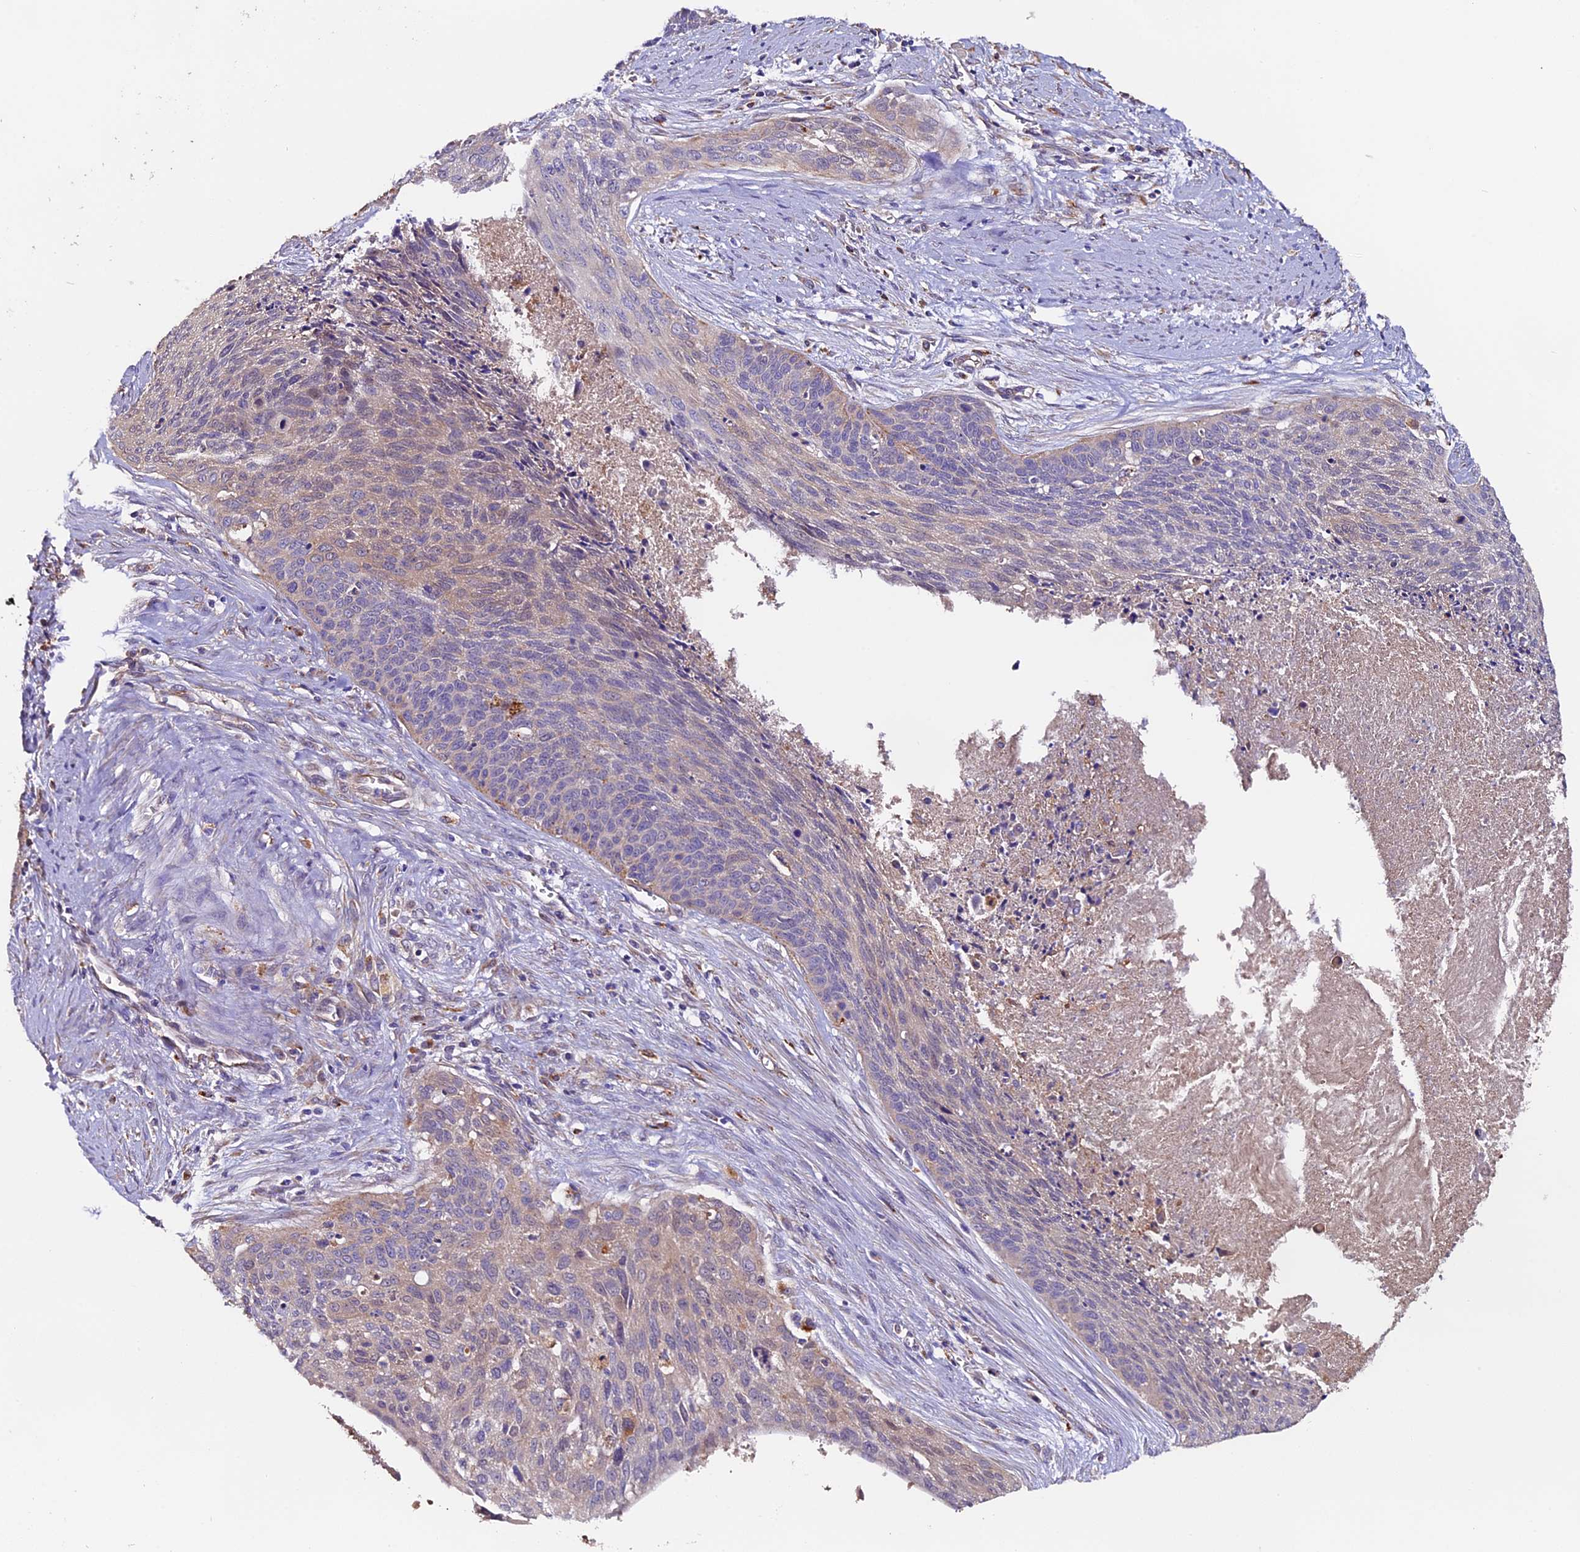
{"staining": {"intensity": "weak", "quantity": "25%-75%", "location": "cytoplasmic/membranous"}, "tissue": "cervical cancer", "cell_type": "Tumor cells", "image_type": "cancer", "snomed": [{"axis": "morphology", "description": "Squamous cell carcinoma, NOS"}, {"axis": "topography", "description": "Cervix"}], "caption": "Human cervical squamous cell carcinoma stained with a protein marker demonstrates weak staining in tumor cells.", "gene": "CLN5", "patient": {"sex": "female", "age": 55}}